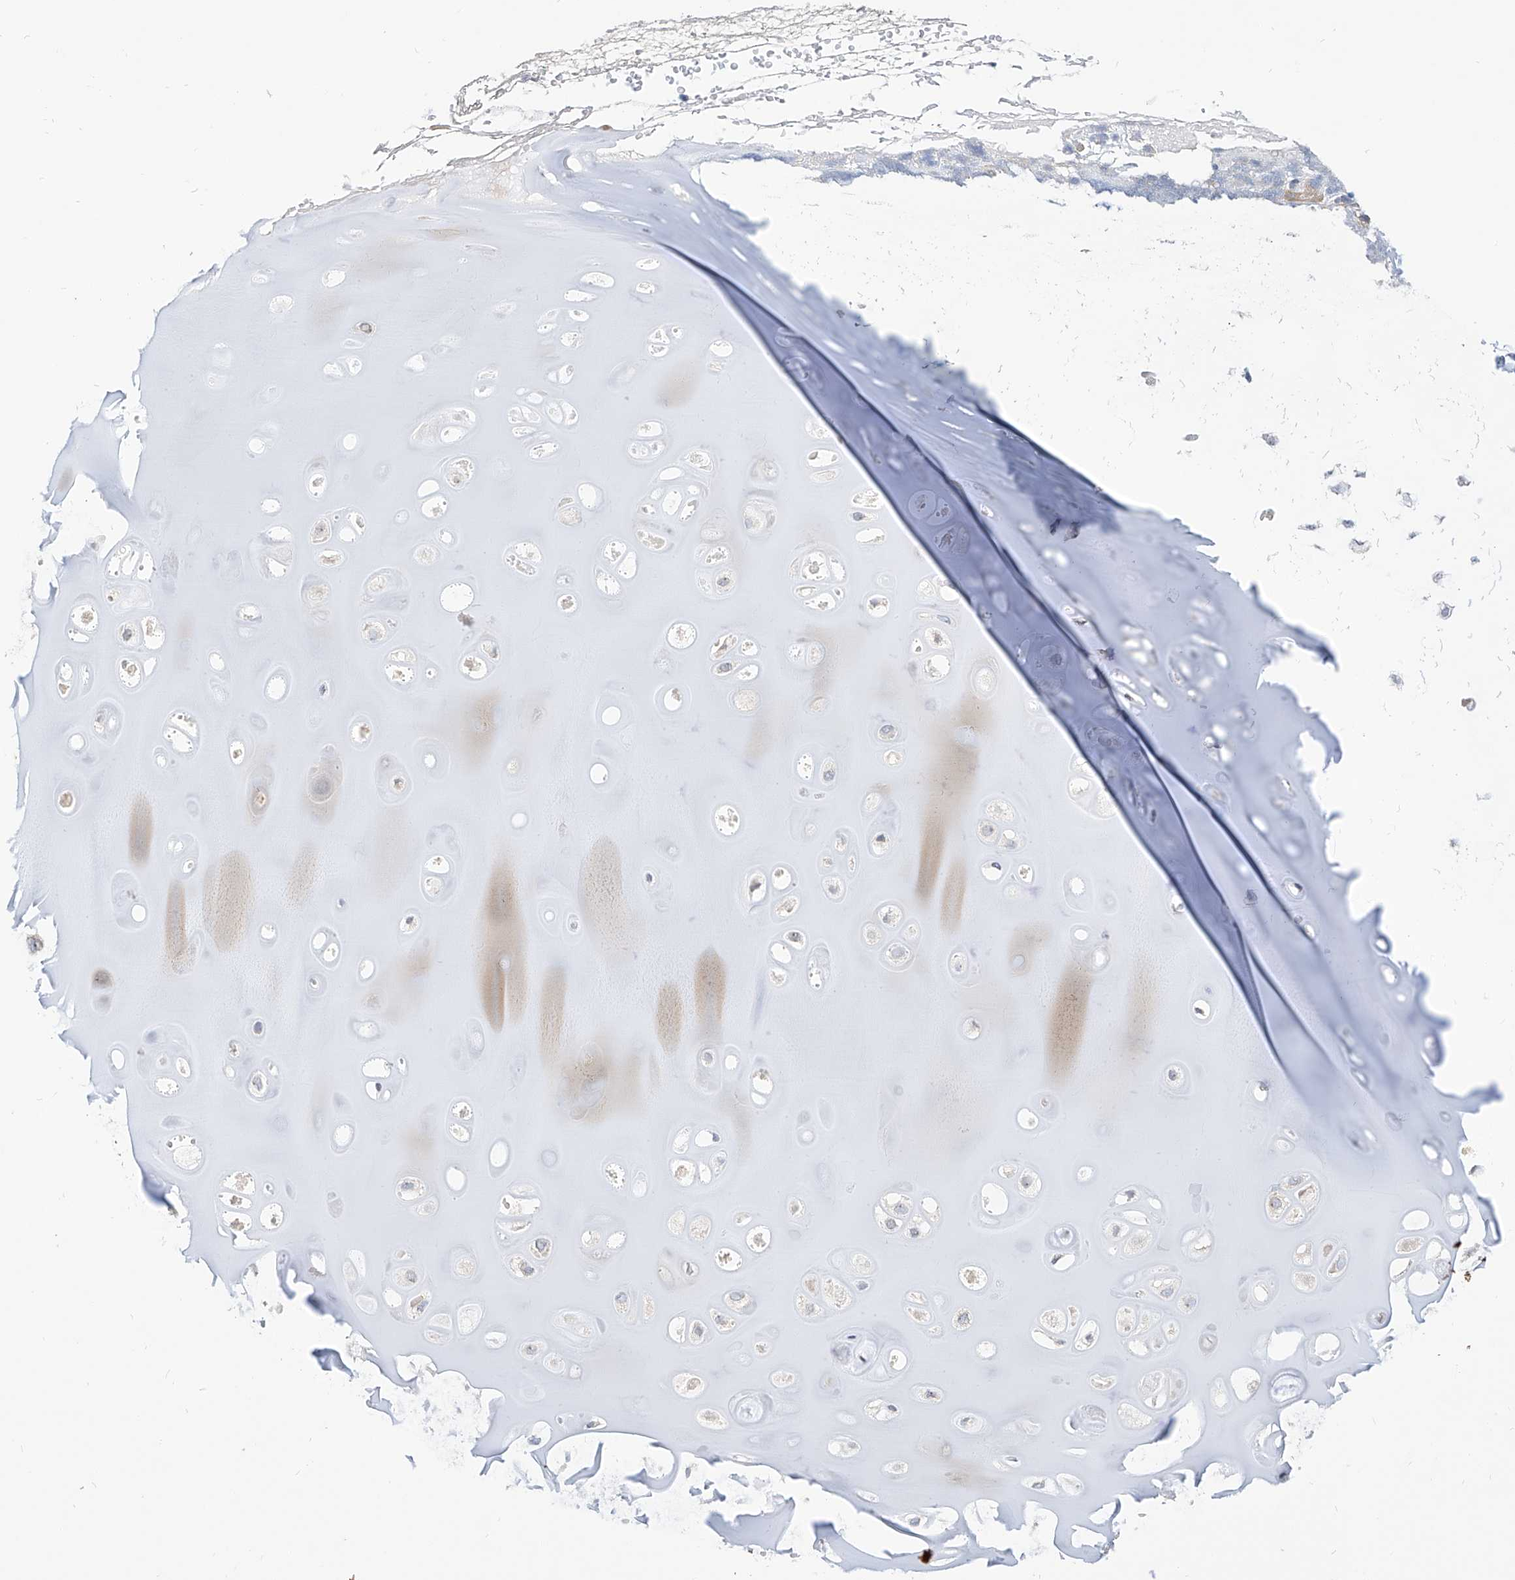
{"staining": {"intensity": "weak", "quantity": ">75%", "location": "cytoplasmic/membranous"}, "tissue": "adipose tissue", "cell_type": "Adipocytes", "image_type": "normal", "snomed": [{"axis": "morphology", "description": "Normal tissue, NOS"}, {"axis": "morphology", "description": "Basal cell carcinoma"}, {"axis": "topography", "description": "Cartilage tissue"}, {"axis": "topography", "description": "Nasopharynx"}, {"axis": "topography", "description": "Oral tissue"}], "caption": "Immunohistochemical staining of benign adipose tissue shows >75% levels of weak cytoplasmic/membranous protein positivity in about >75% of adipocytes.", "gene": "MAGEE2", "patient": {"sex": "female", "age": 77}}